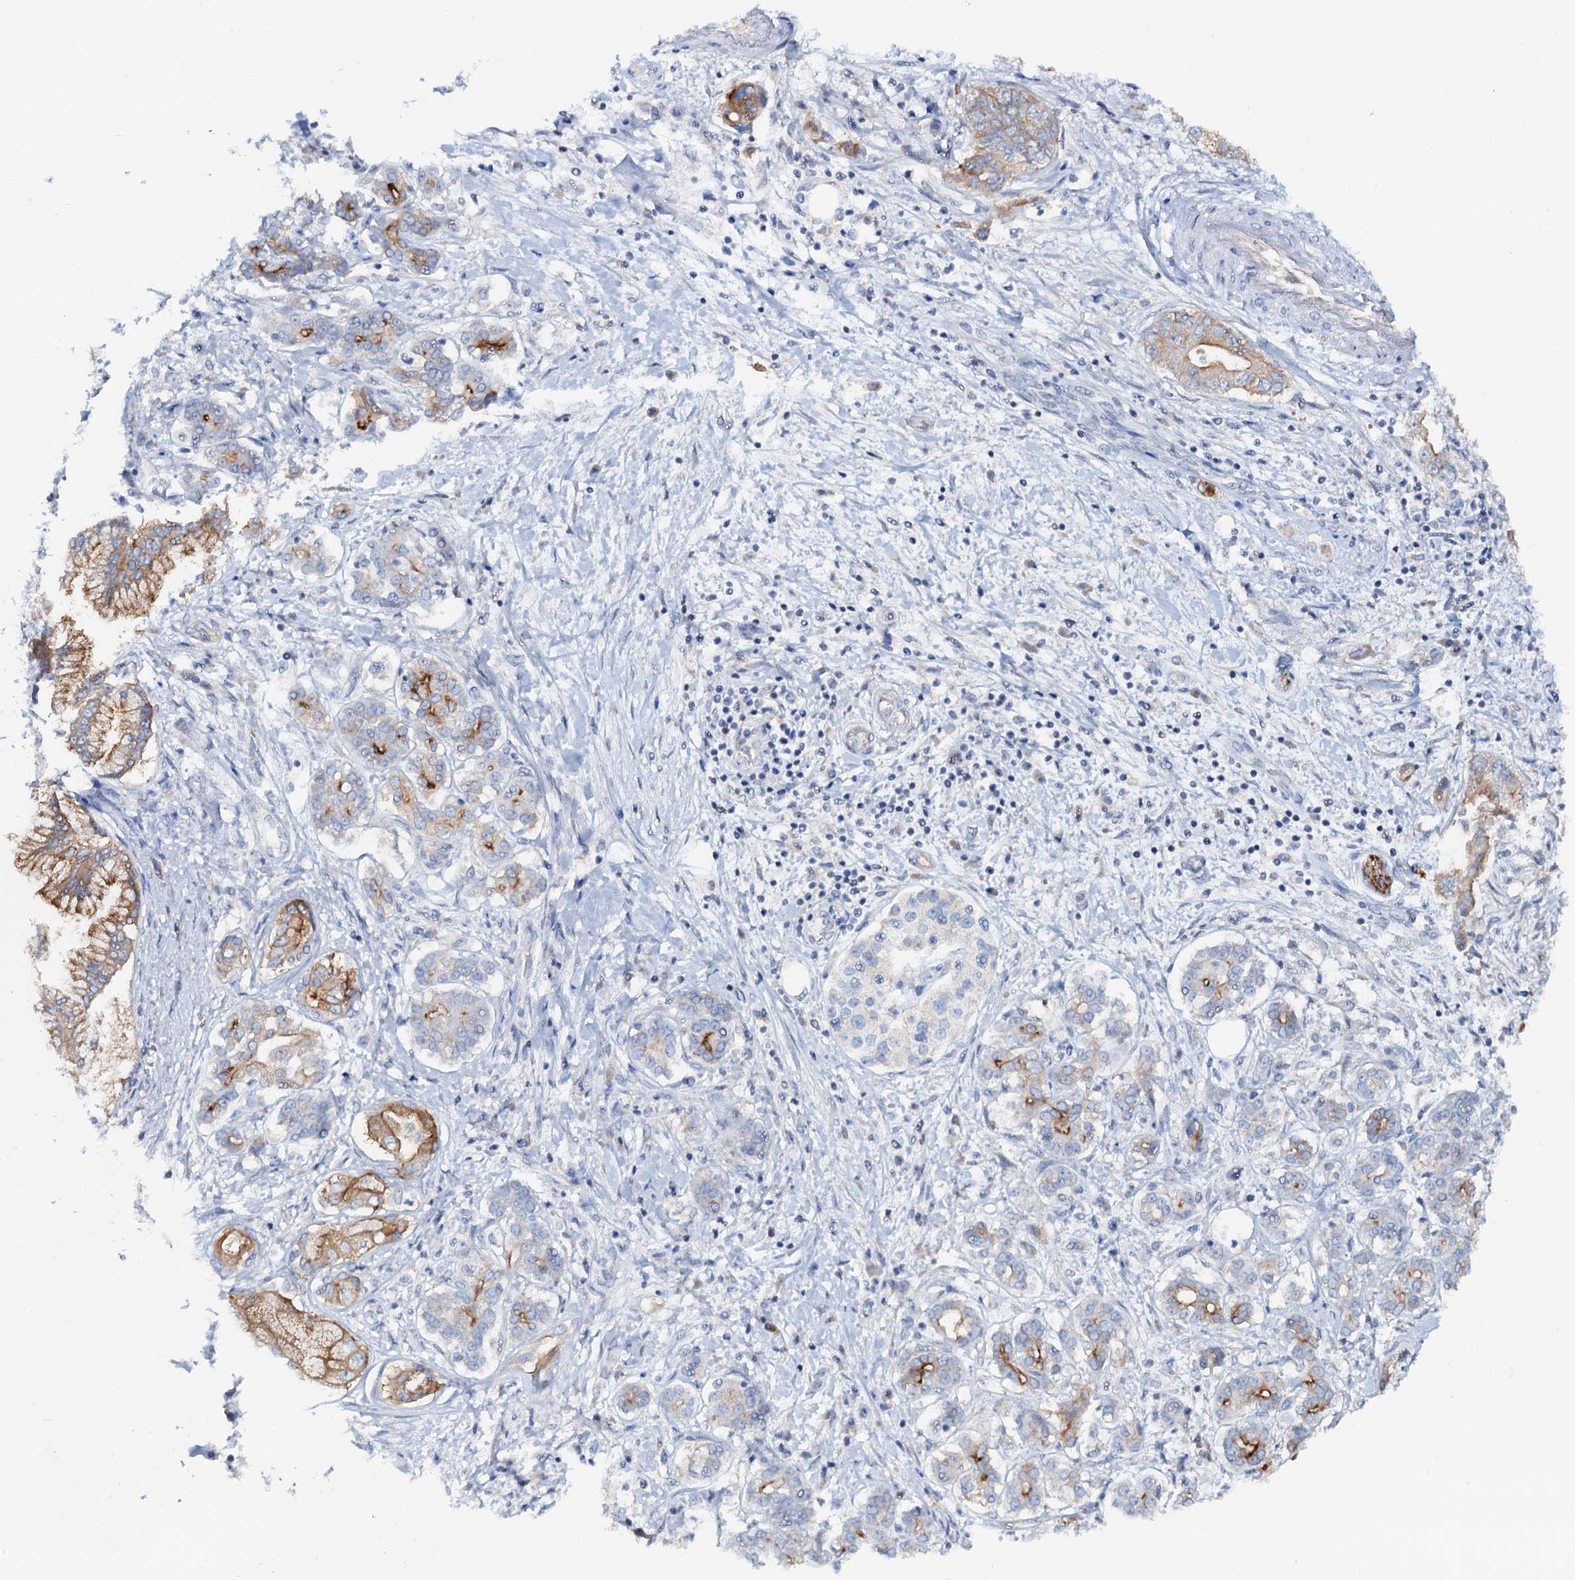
{"staining": {"intensity": "moderate", "quantity": "25%-75%", "location": "cytoplasmic/membranous"}, "tissue": "pancreatic cancer", "cell_type": "Tumor cells", "image_type": "cancer", "snomed": [{"axis": "morphology", "description": "Adenocarcinoma, NOS"}, {"axis": "topography", "description": "Pancreas"}], "caption": "This is an image of immunohistochemistry (IHC) staining of pancreatic cancer, which shows moderate staining in the cytoplasmic/membranous of tumor cells.", "gene": "PLLP", "patient": {"sex": "female", "age": 73}}